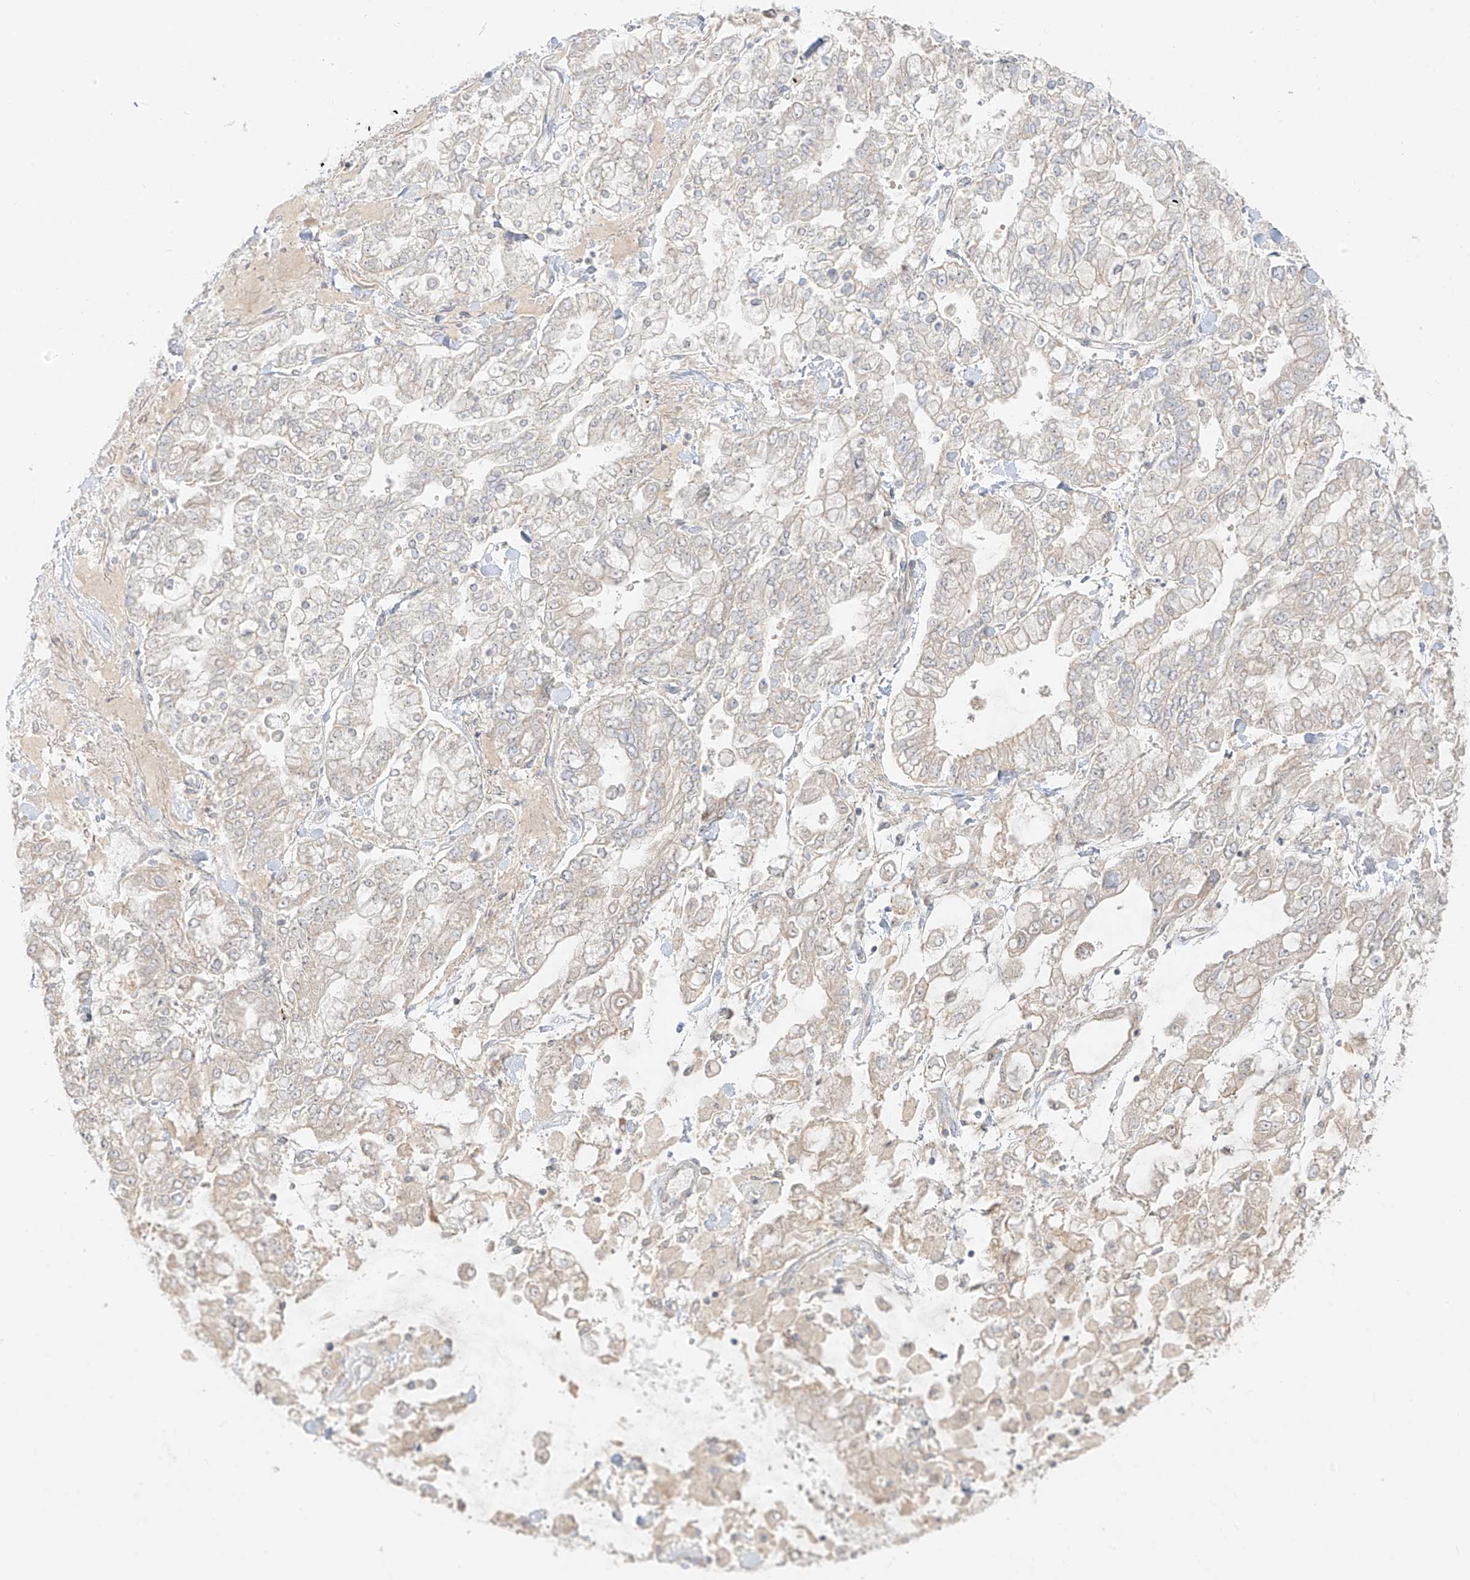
{"staining": {"intensity": "negative", "quantity": "none", "location": "none"}, "tissue": "stomach cancer", "cell_type": "Tumor cells", "image_type": "cancer", "snomed": [{"axis": "morphology", "description": "Normal tissue, NOS"}, {"axis": "morphology", "description": "Adenocarcinoma, NOS"}, {"axis": "topography", "description": "Stomach, upper"}, {"axis": "topography", "description": "Stomach"}], "caption": "DAB immunohistochemical staining of human stomach cancer displays no significant staining in tumor cells. Nuclei are stained in blue.", "gene": "LIPT1", "patient": {"sex": "male", "age": 76}}